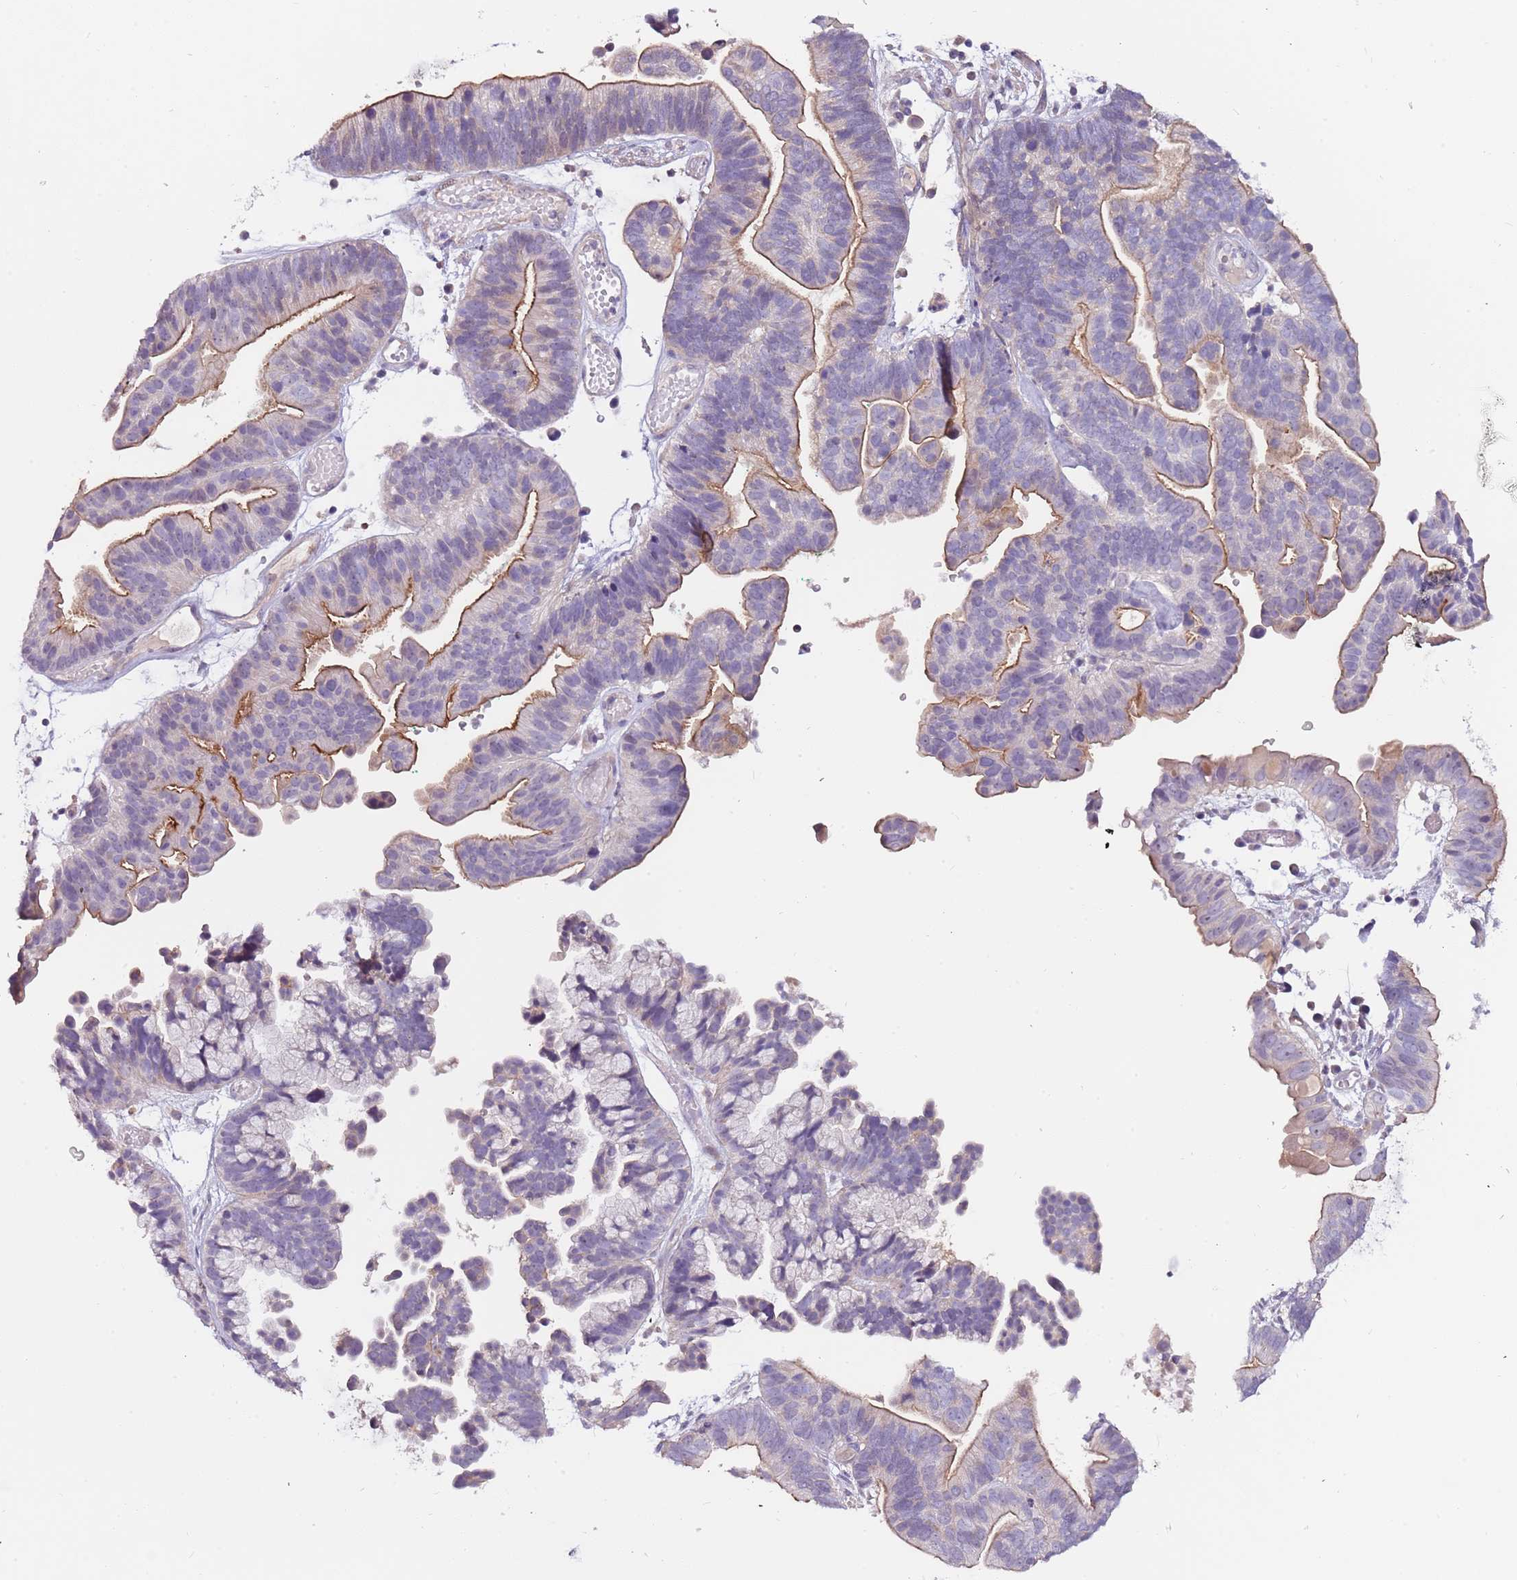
{"staining": {"intensity": "moderate", "quantity": "25%-75%", "location": "cytoplasmic/membranous"}, "tissue": "ovarian cancer", "cell_type": "Tumor cells", "image_type": "cancer", "snomed": [{"axis": "morphology", "description": "Cystadenocarcinoma, serous, NOS"}, {"axis": "topography", "description": "Ovary"}], "caption": "Immunohistochemistry (IHC) (DAB (3,3'-diaminobenzidine)) staining of human ovarian cancer shows moderate cytoplasmic/membranous protein expression in about 25%-75% of tumor cells. The staining was performed using DAB to visualize the protein expression in brown, while the nuclei were stained in blue with hematoxylin (Magnification: 20x).", "gene": "NKX2-3", "patient": {"sex": "female", "age": 56}}